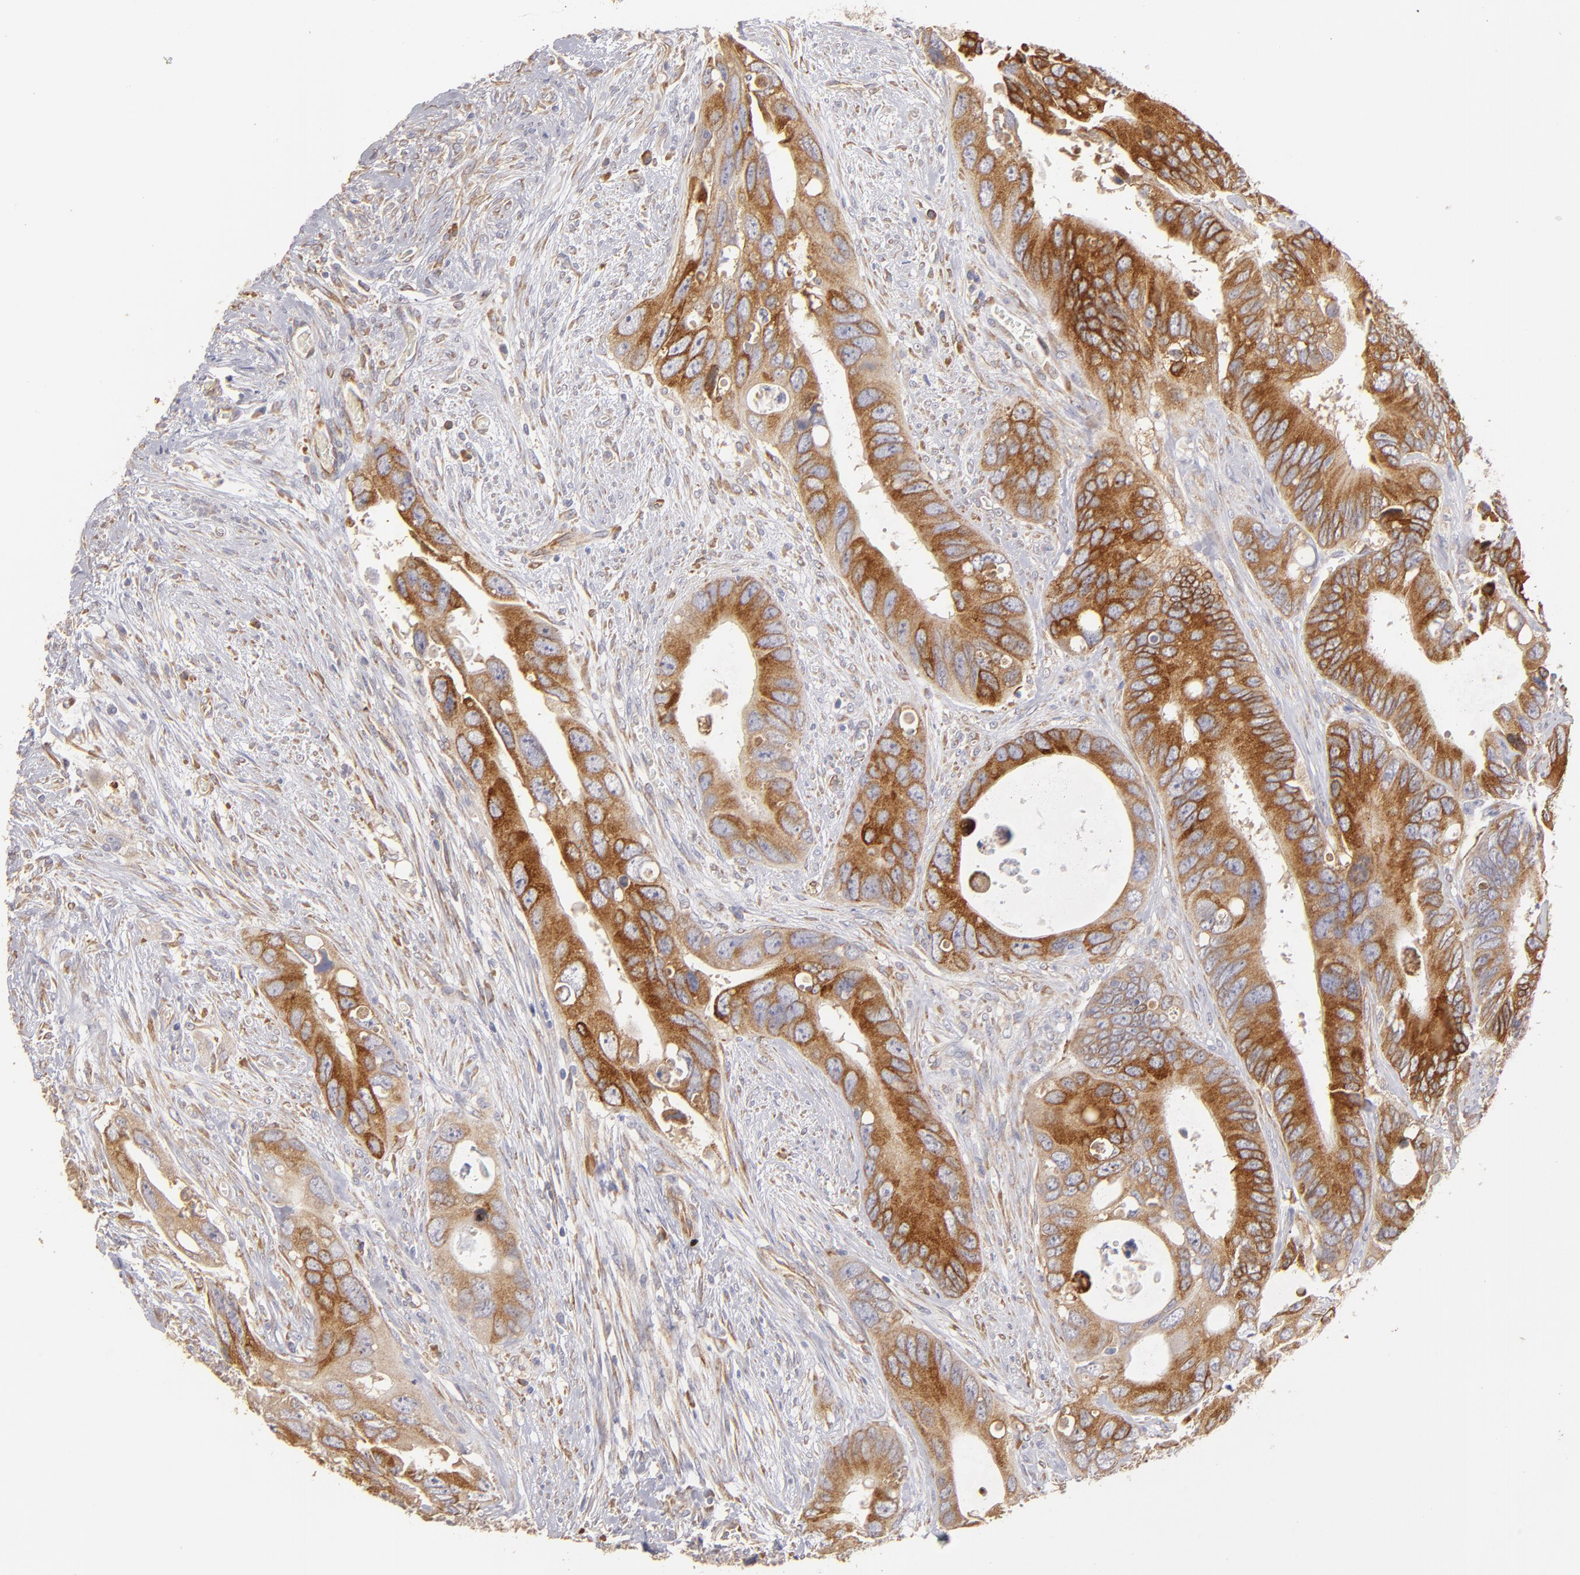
{"staining": {"intensity": "moderate", "quantity": ">75%", "location": "cytoplasmic/membranous"}, "tissue": "colorectal cancer", "cell_type": "Tumor cells", "image_type": "cancer", "snomed": [{"axis": "morphology", "description": "Adenocarcinoma, NOS"}, {"axis": "topography", "description": "Rectum"}], "caption": "About >75% of tumor cells in colorectal cancer demonstrate moderate cytoplasmic/membranous protein positivity as visualized by brown immunohistochemical staining.", "gene": "ENTPD5", "patient": {"sex": "male", "age": 70}}